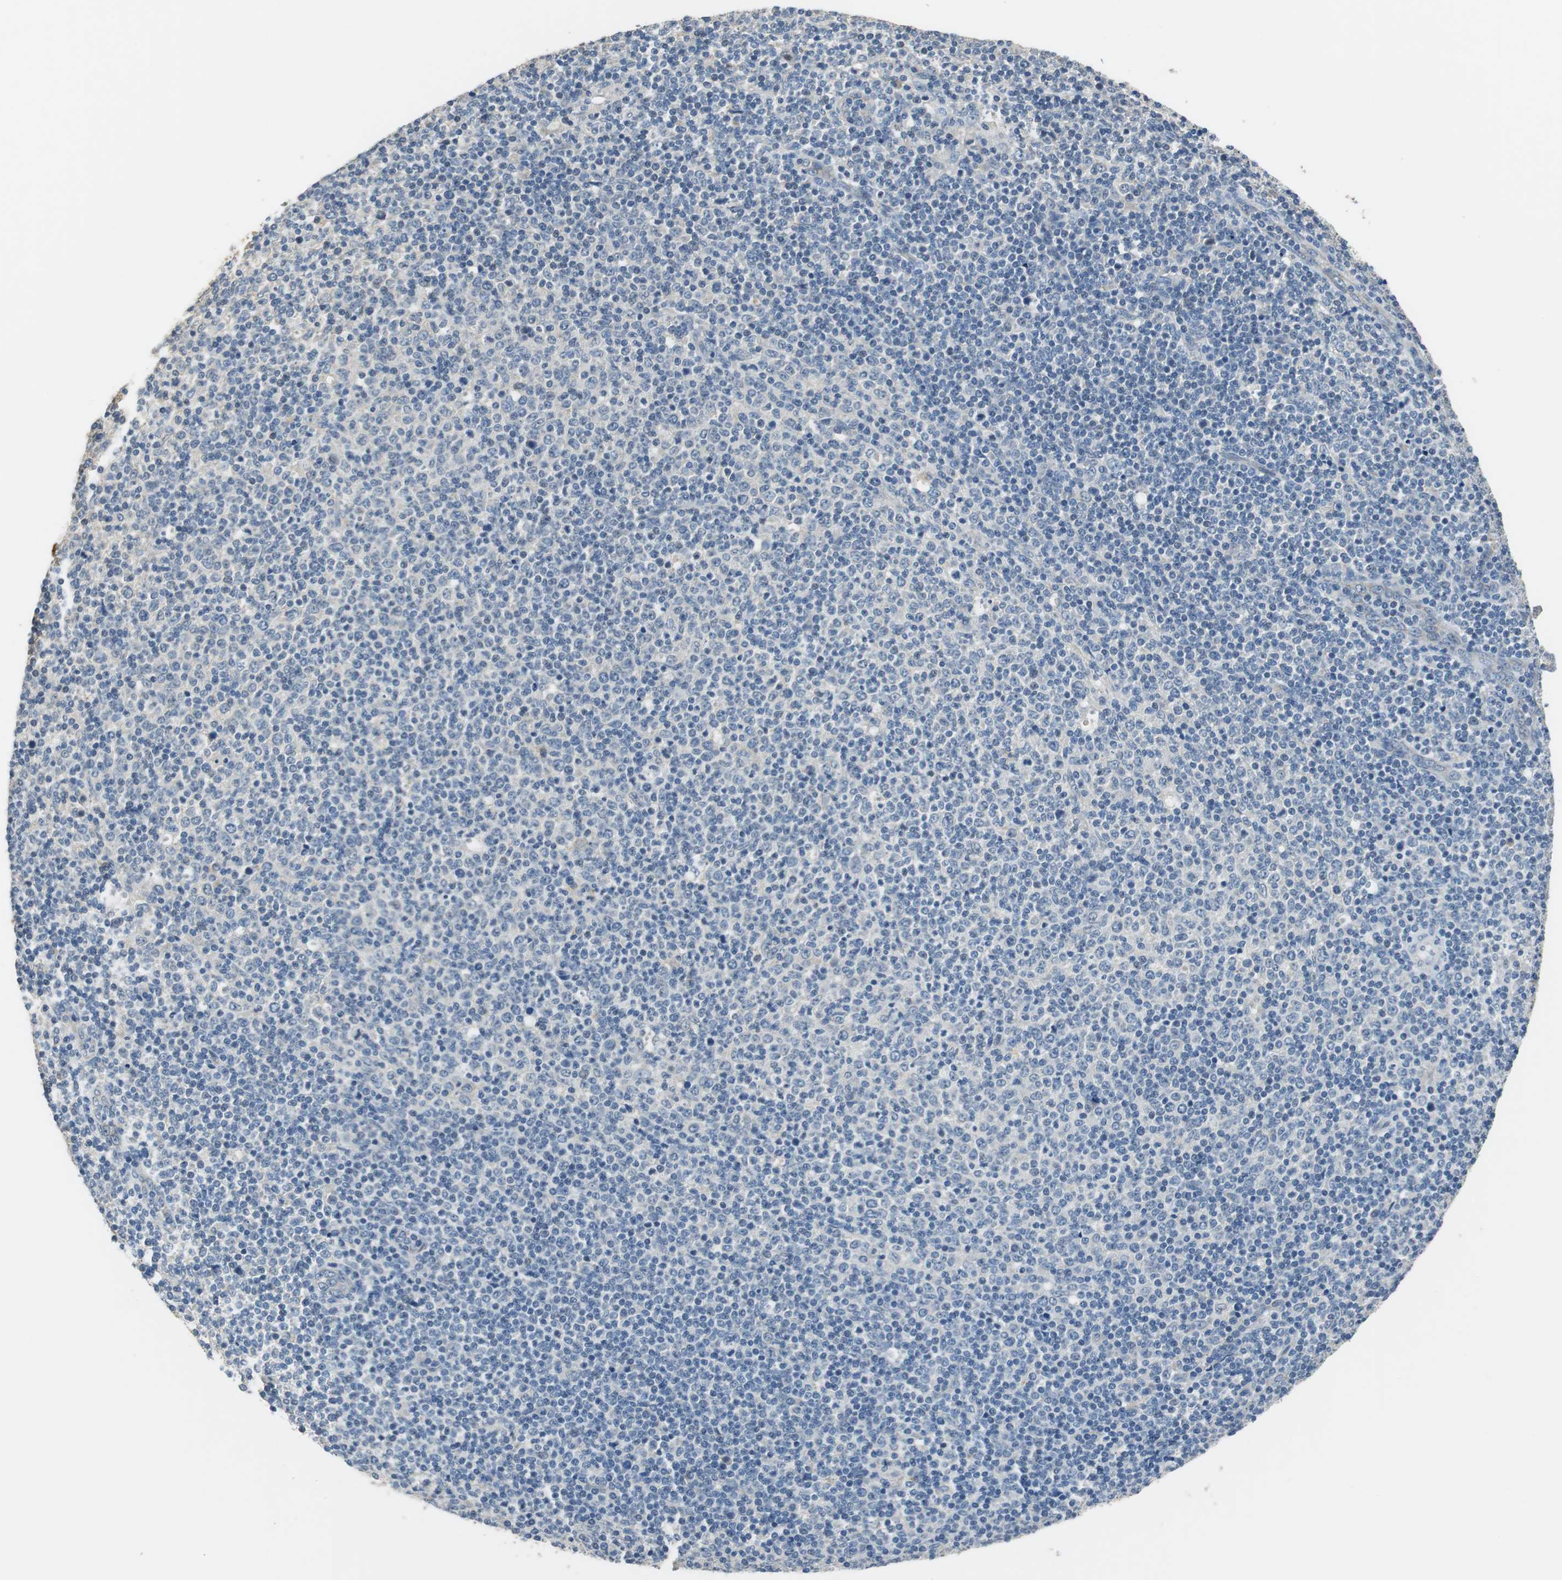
{"staining": {"intensity": "negative", "quantity": "none", "location": "none"}, "tissue": "lymphoma", "cell_type": "Tumor cells", "image_type": "cancer", "snomed": [{"axis": "morphology", "description": "Malignant lymphoma, non-Hodgkin's type, Low grade"}, {"axis": "topography", "description": "Lymph node"}], "caption": "Lymphoma stained for a protein using immunohistochemistry displays no staining tumor cells.", "gene": "ALDH4A1", "patient": {"sex": "male", "age": 70}}